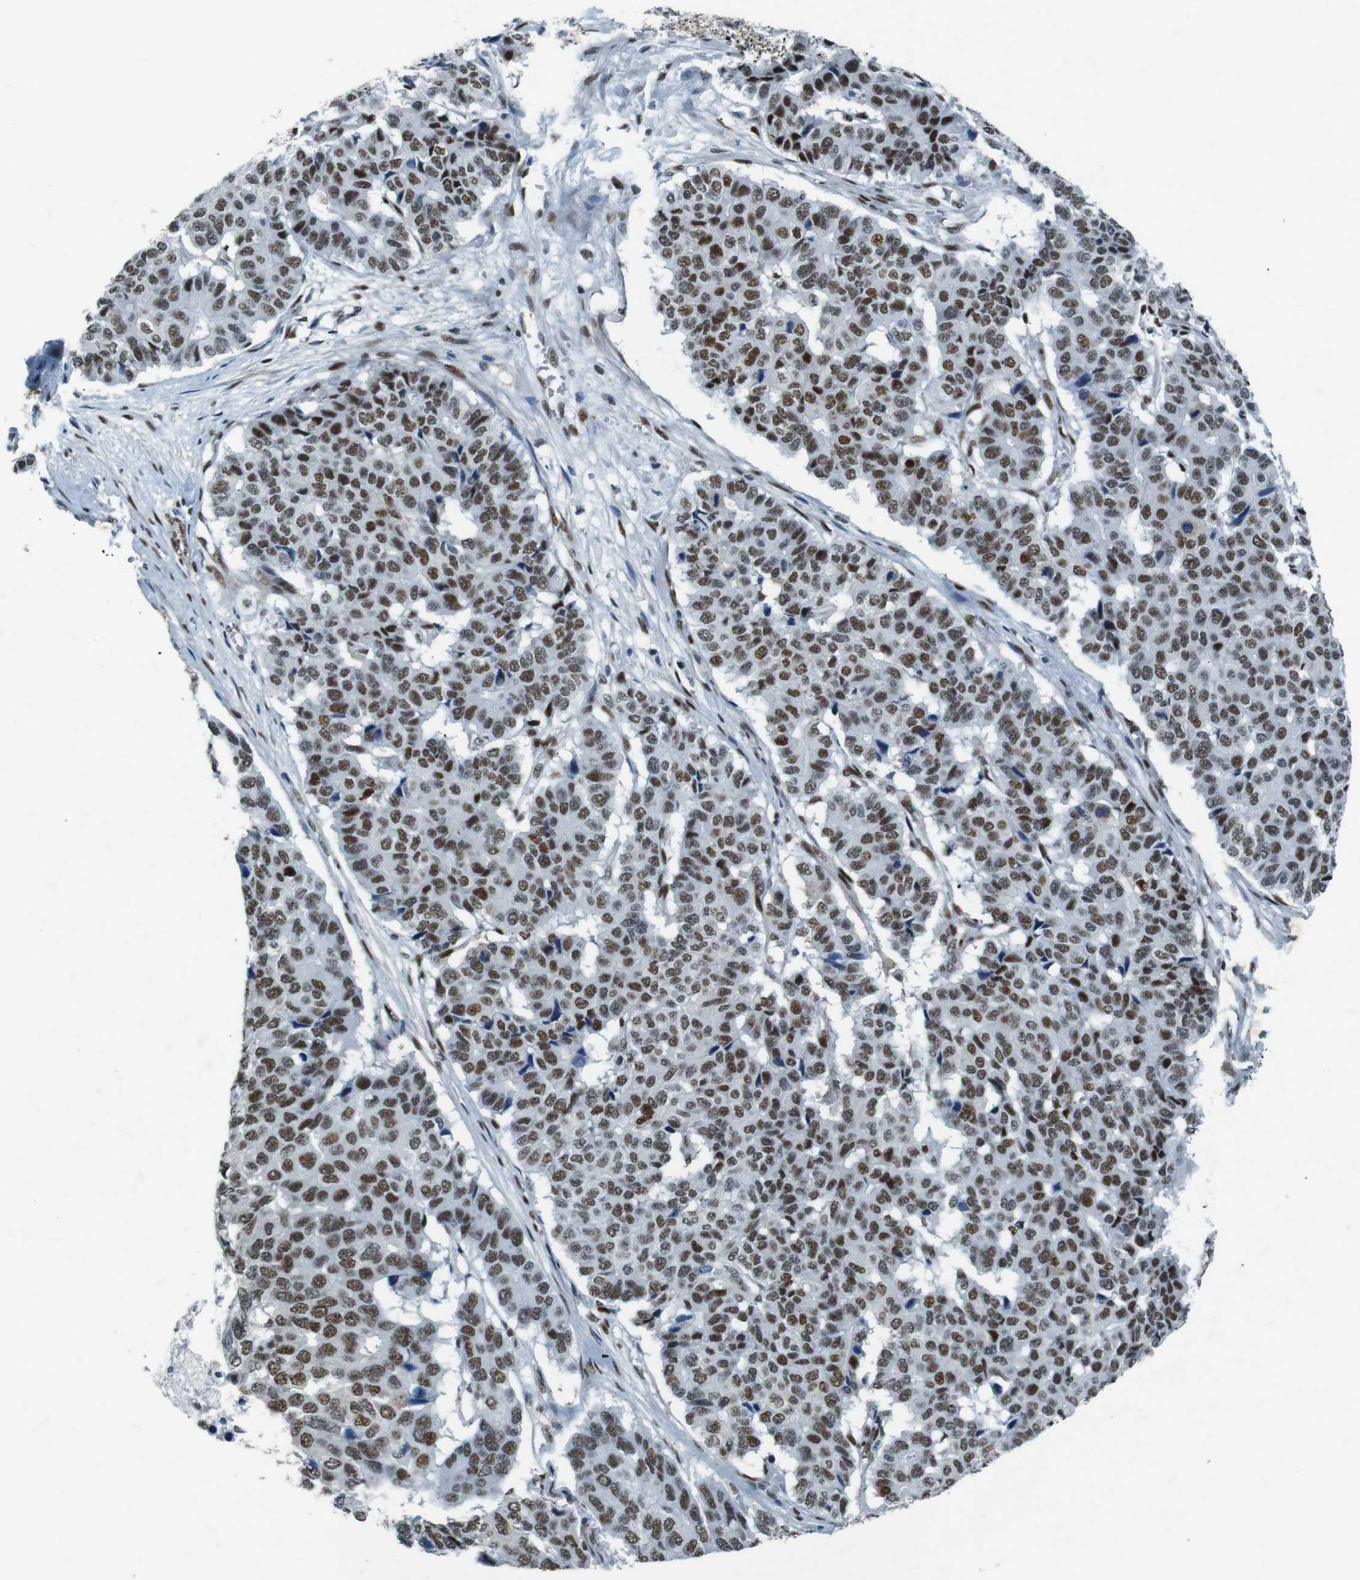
{"staining": {"intensity": "moderate", "quantity": ">75%", "location": "nuclear"}, "tissue": "pancreatic cancer", "cell_type": "Tumor cells", "image_type": "cancer", "snomed": [{"axis": "morphology", "description": "Adenocarcinoma, NOS"}, {"axis": "topography", "description": "Pancreas"}], "caption": "This is a micrograph of IHC staining of pancreatic cancer (adenocarcinoma), which shows moderate positivity in the nuclear of tumor cells.", "gene": "HEXIM1", "patient": {"sex": "male", "age": 50}}